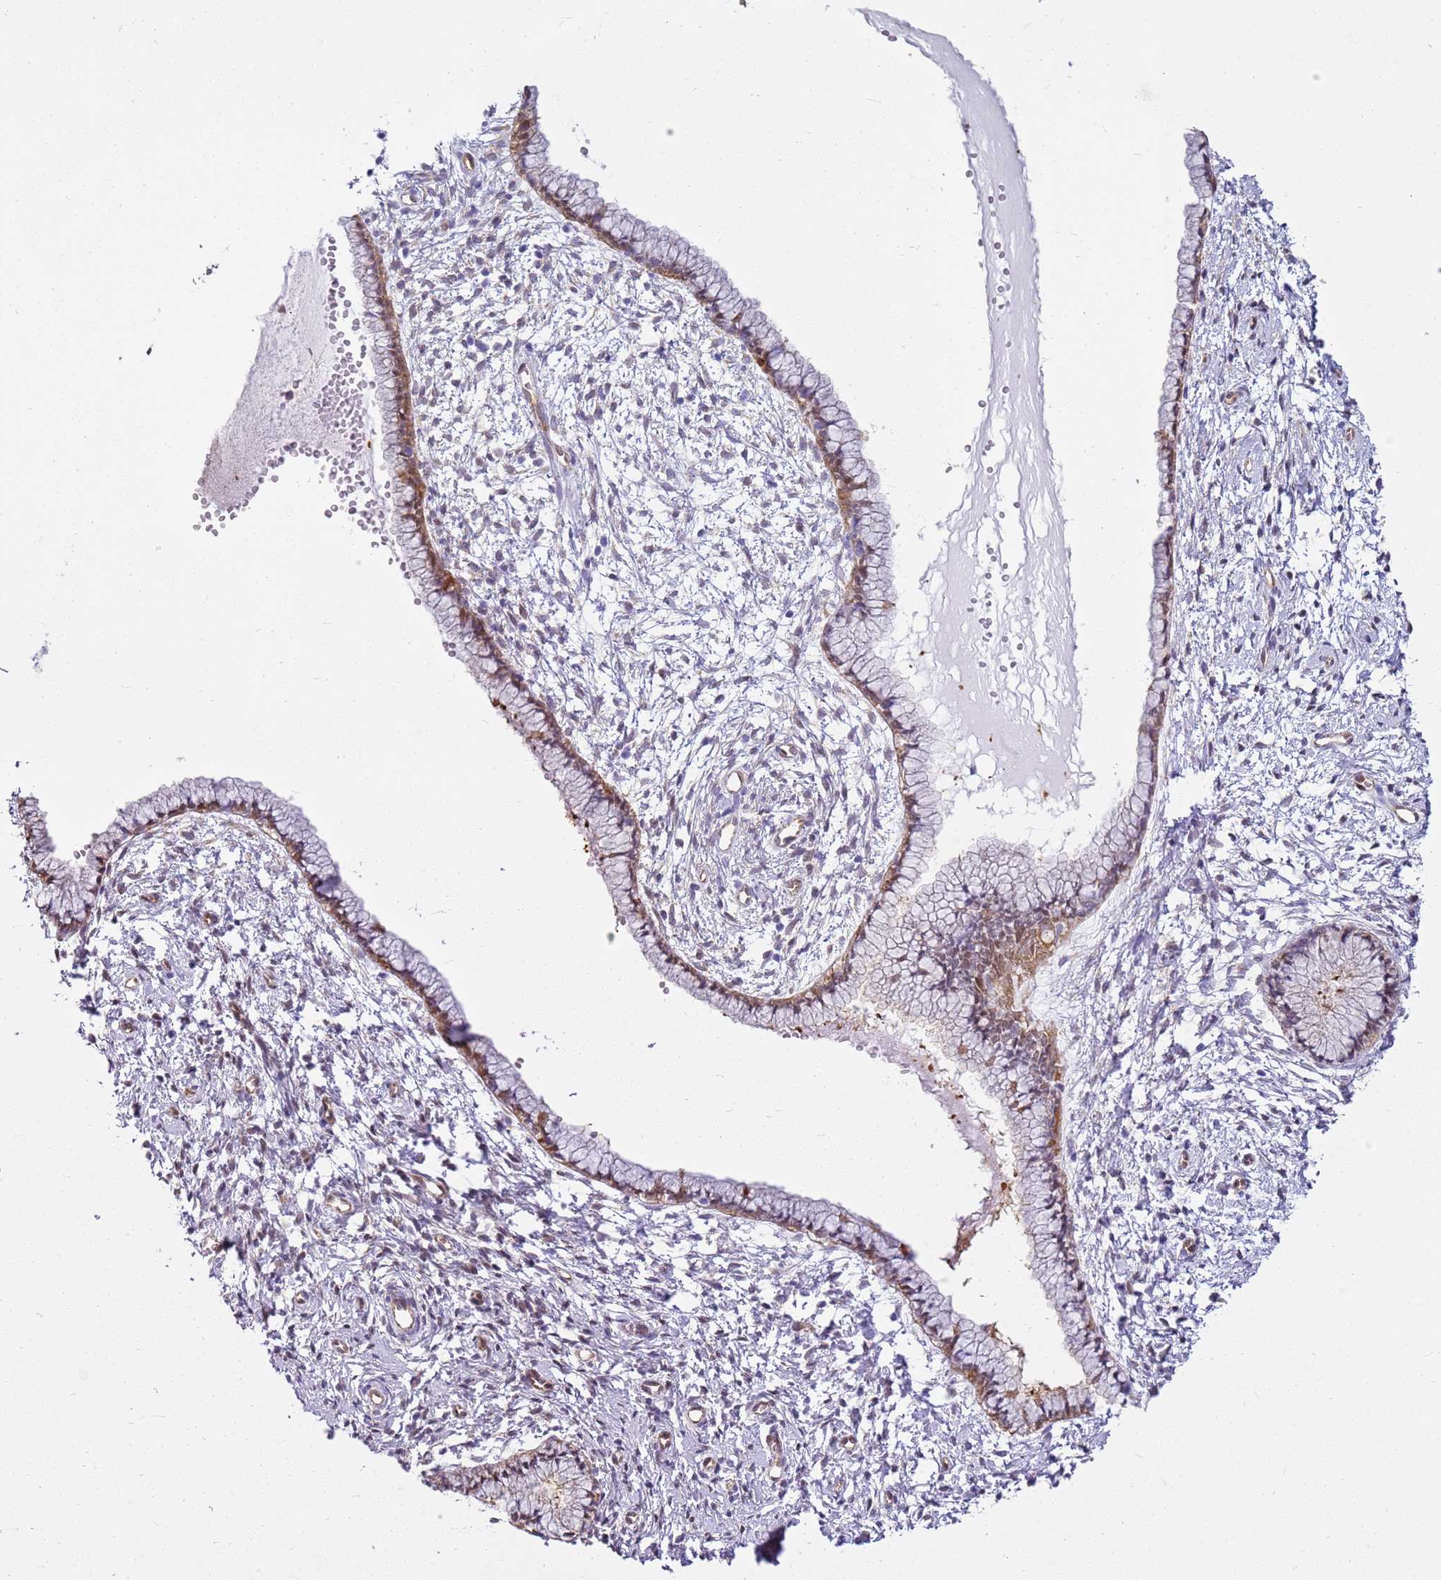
{"staining": {"intensity": "moderate", "quantity": ">75%", "location": "cytoplasmic/membranous"}, "tissue": "cervix", "cell_type": "Glandular cells", "image_type": "normal", "snomed": [{"axis": "morphology", "description": "Normal tissue, NOS"}, {"axis": "topography", "description": "Cervix"}], "caption": "Immunohistochemical staining of benign human cervix reveals moderate cytoplasmic/membranous protein staining in about >75% of glandular cells.", "gene": "YWHAE", "patient": {"sex": "female", "age": 57}}